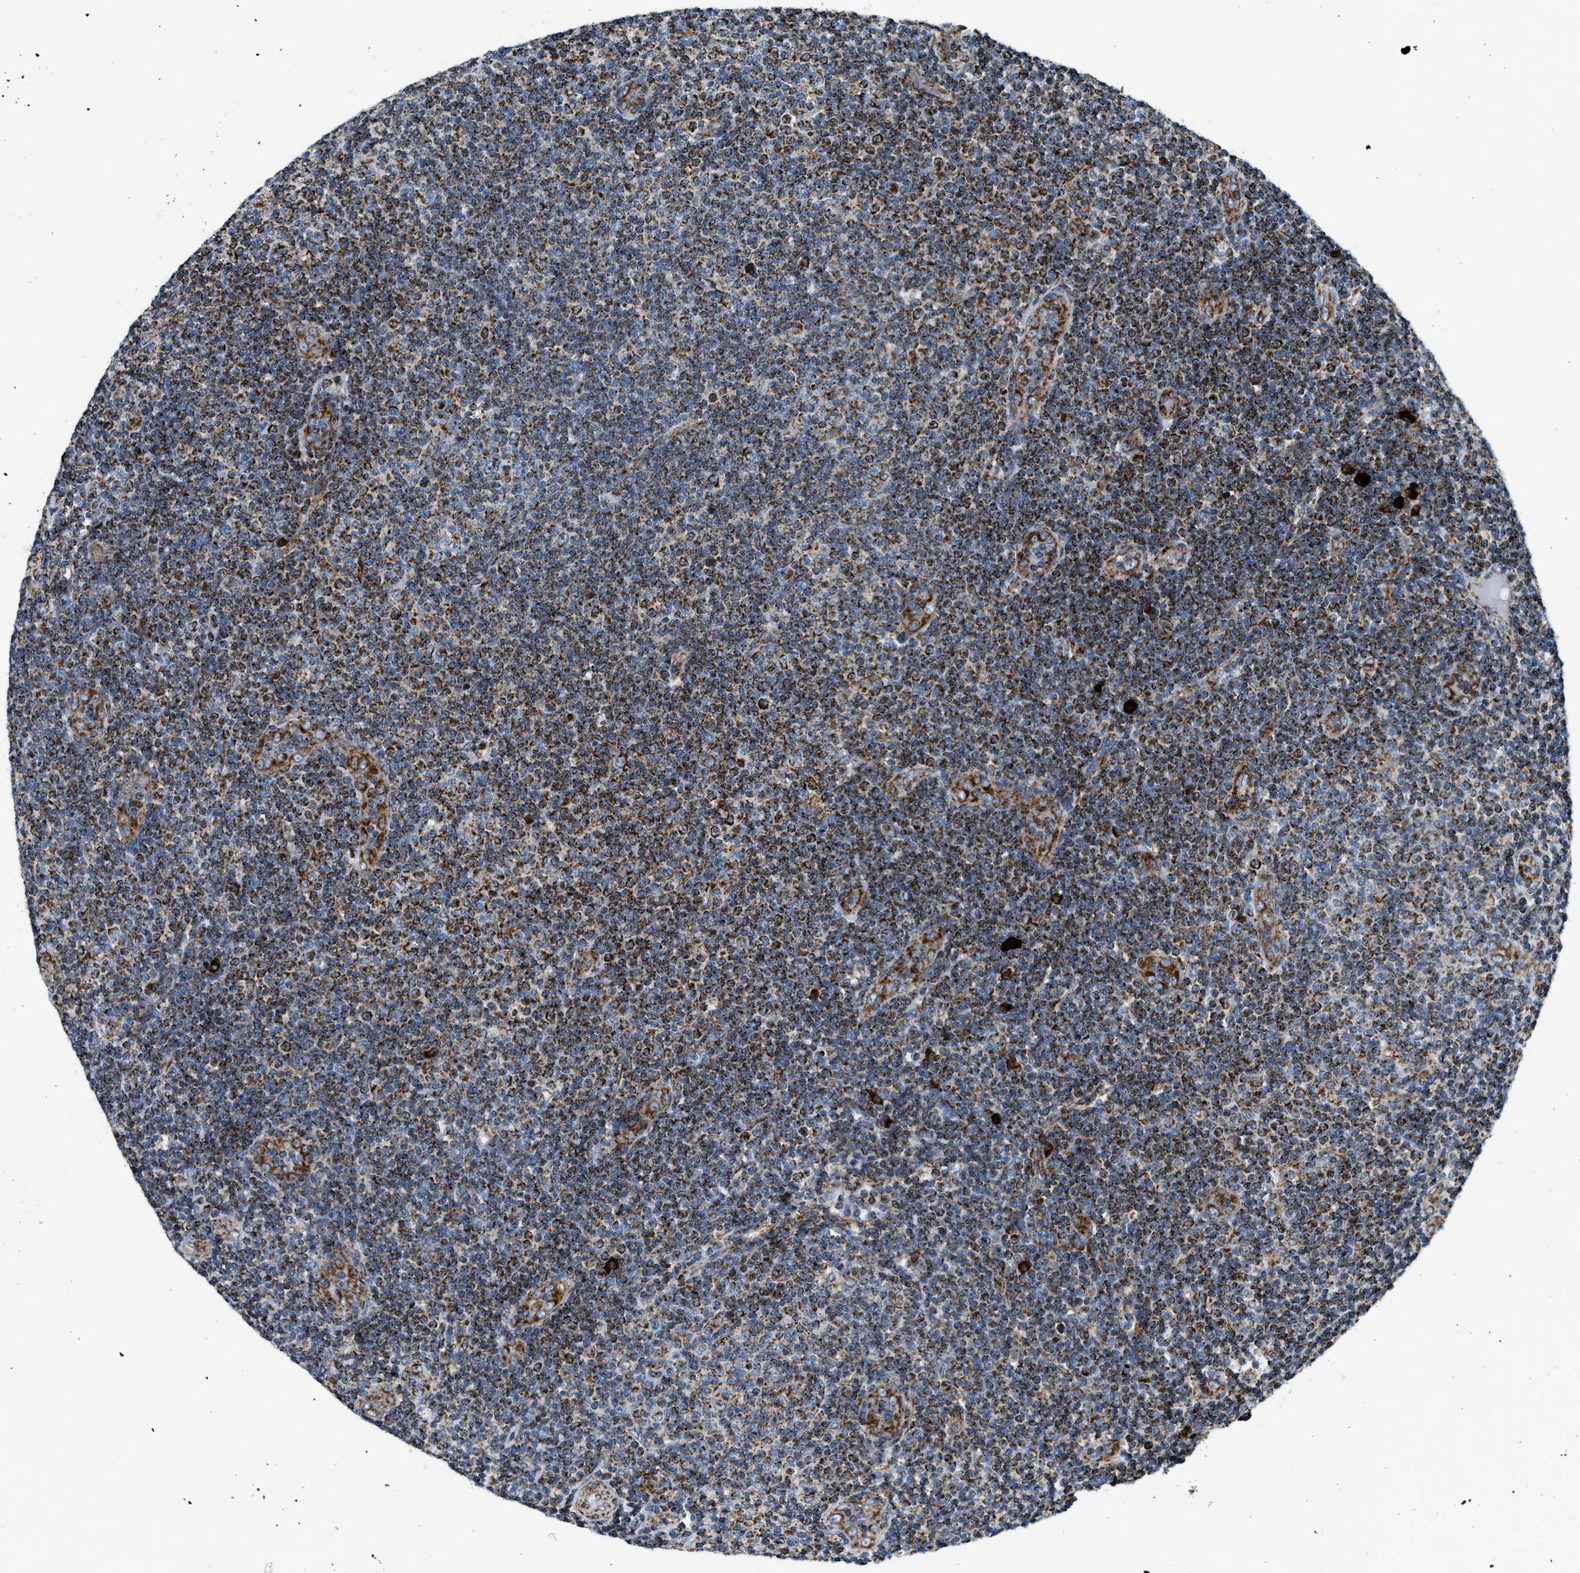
{"staining": {"intensity": "strong", "quantity": ">75%", "location": "cytoplasmic/membranous"}, "tissue": "lymphoma", "cell_type": "Tumor cells", "image_type": "cancer", "snomed": [{"axis": "morphology", "description": "Malignant lymphoma, non-Hodgkin's type, Low grade"}, {"axis": "topography", "description": "Lymph node"}], "caption": "Immunohistochemistry (IHC) staining of lymphoma, which demonstrates high levels of strong cytoplasmic/membranous positivity in approximately >75% of tumor cells indicating strong cytoplasmic/membranous protein expression. The staining was performed using DAB (brown) for protein detection and nuclei were counterstained in hematoxylin (blue).", "gene": "KCNMB3", "patient": {"sex": "male", "age": 83}}